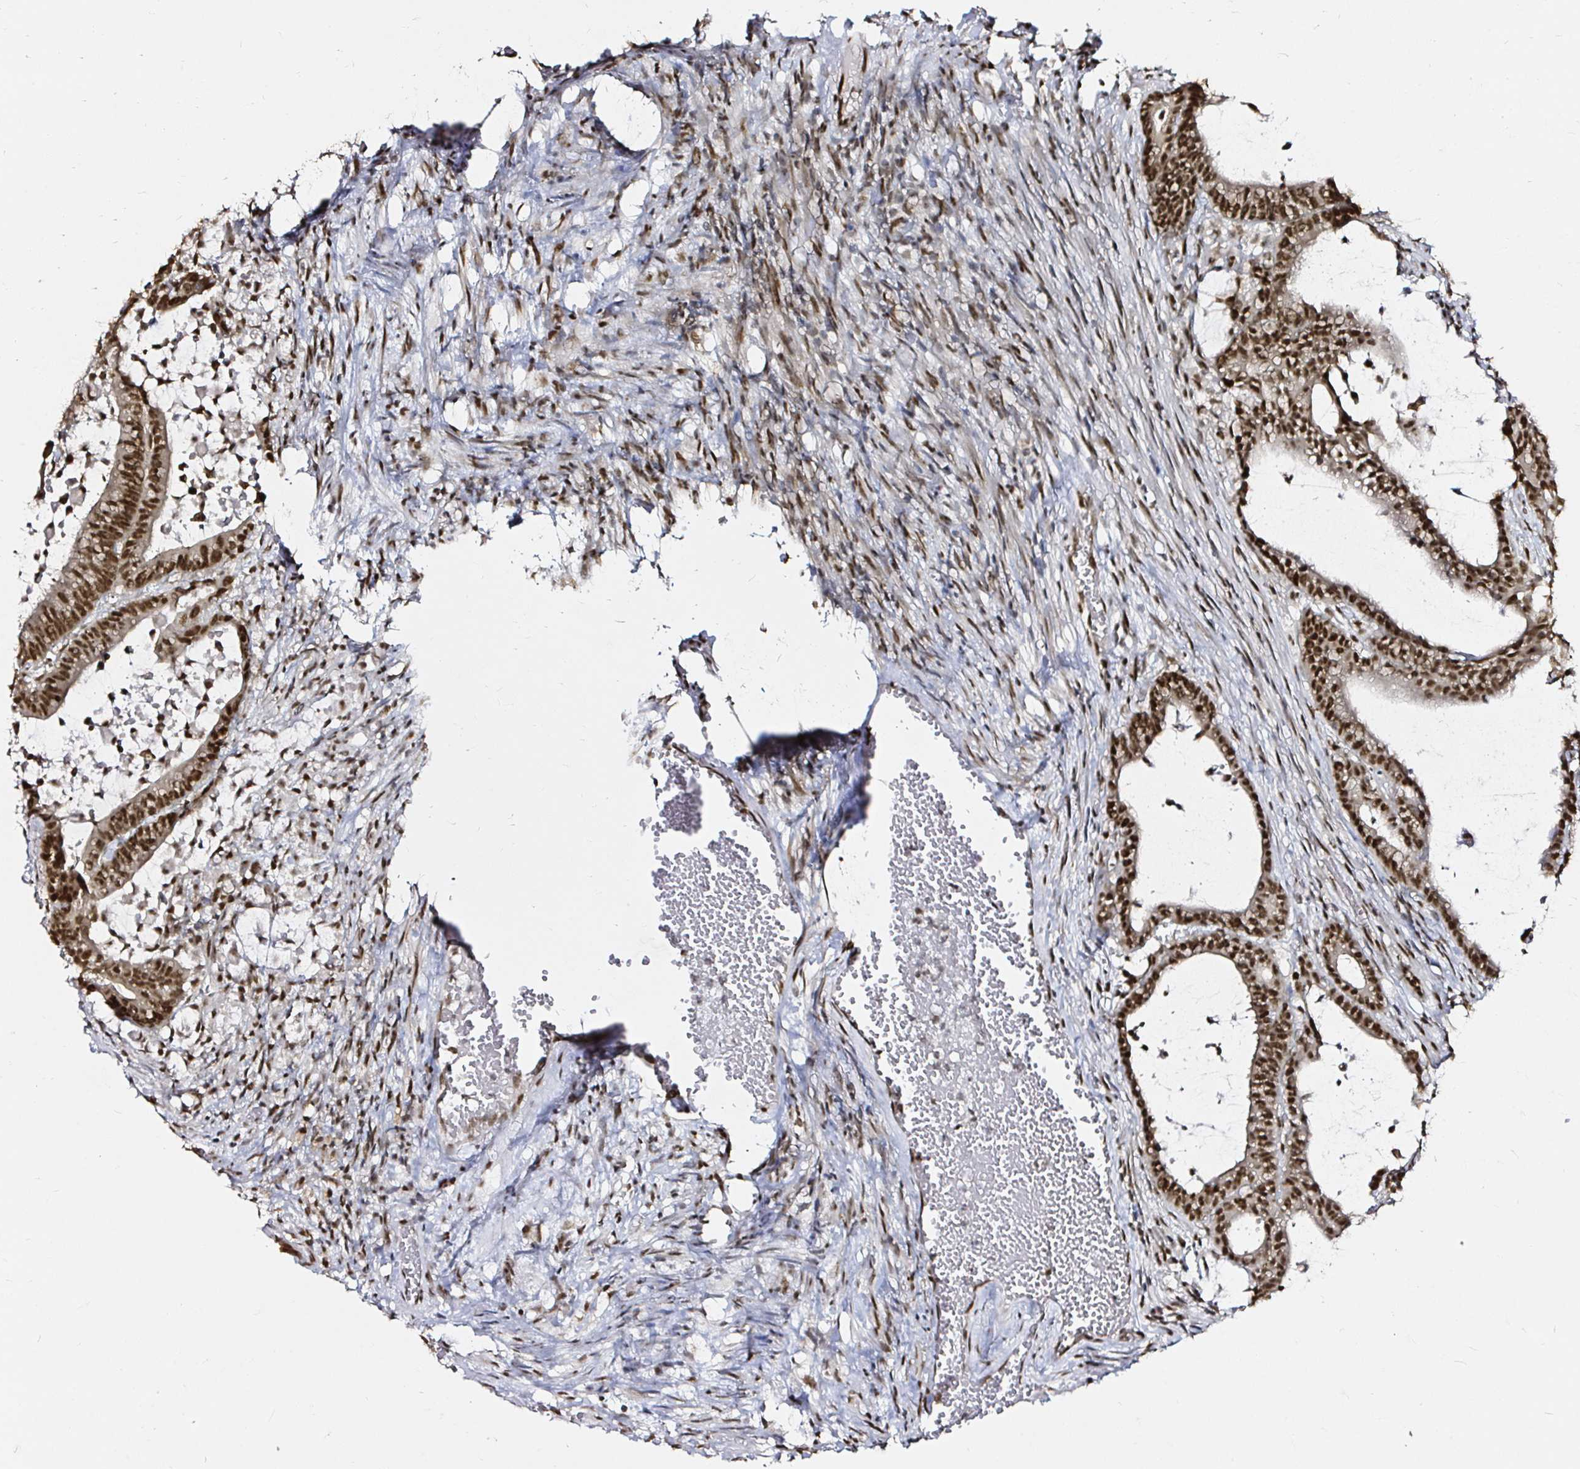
{"staining": {"intensity": "strong", "quantity": ">75%", "location": "nuclear"}, "tissue": "colorectal cancer", "cell_type": "Tumor cells", "image_type": "cancer", "snomed": [{"axis": "morphology", "description": "Adenocarcinoma, NOS"}, {"axis": "topography", "description": "Colon"}], "caption": "Immunohistochemistry (DAB (3,3'-diaminobenzidine)) staining of adenocarcinoma (colorectal) reveals strong nuclear protein positivity in approximately >75% of tumor cells. (DAB IHC, brown staining for protein, blue staining for nuclei).", "gene": "SNRPC", "patient": {"sex": "female", "age": 78}}